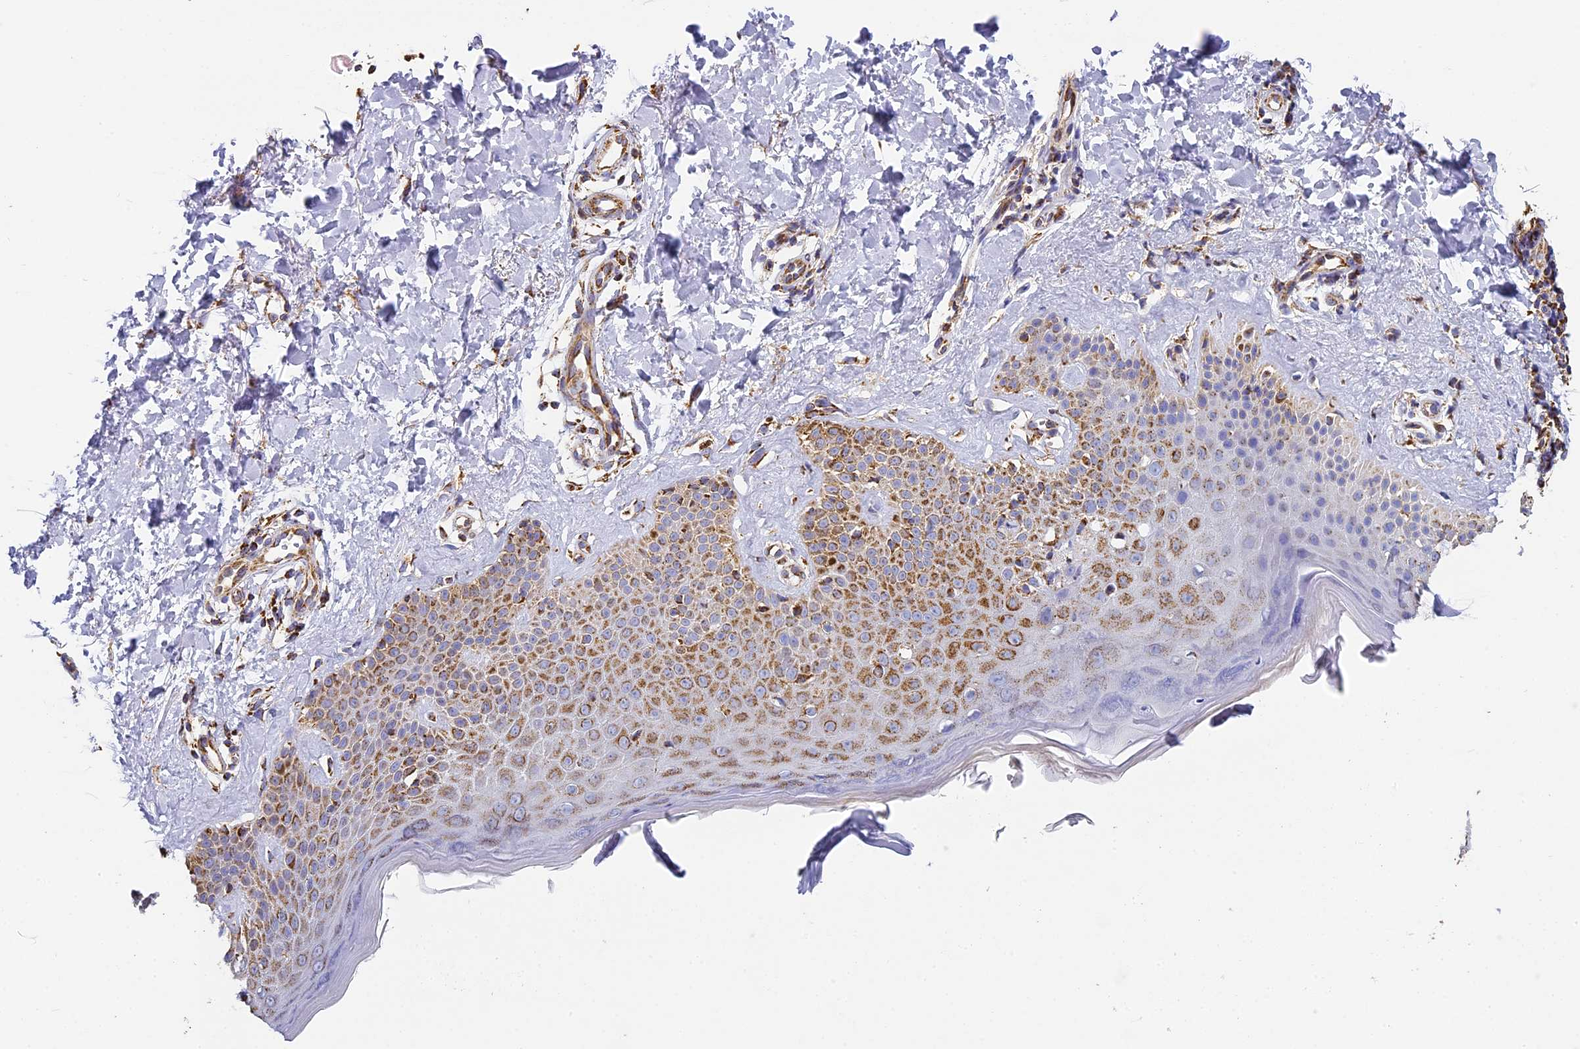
{"staining": {"intensity": "moderate", "quantity": ">75%", "location": "cytoplasmic/membranous"}, "tissue": "skin", "cell_type": "Fibroblasts", "image_type": "normal", "snomed": [{"axis": "morphology", "description": "Normal tissue, NOS"}, {"axis": "topography", "description": "Skin"}], "caption": "Immunohistochemistry (DAB) staining of benign skin displays moderate cytoplasmic/membranous protein expression in about >75% of fibroblasts. The staining is performed using DAB (3,3'-diaminobenzidine) brown chromogen to label protein expression. The nuclei are counter-stained blue using hematoxylin.", "gene": "STK17A", "patient": {"sex": "male", "age": 52}}